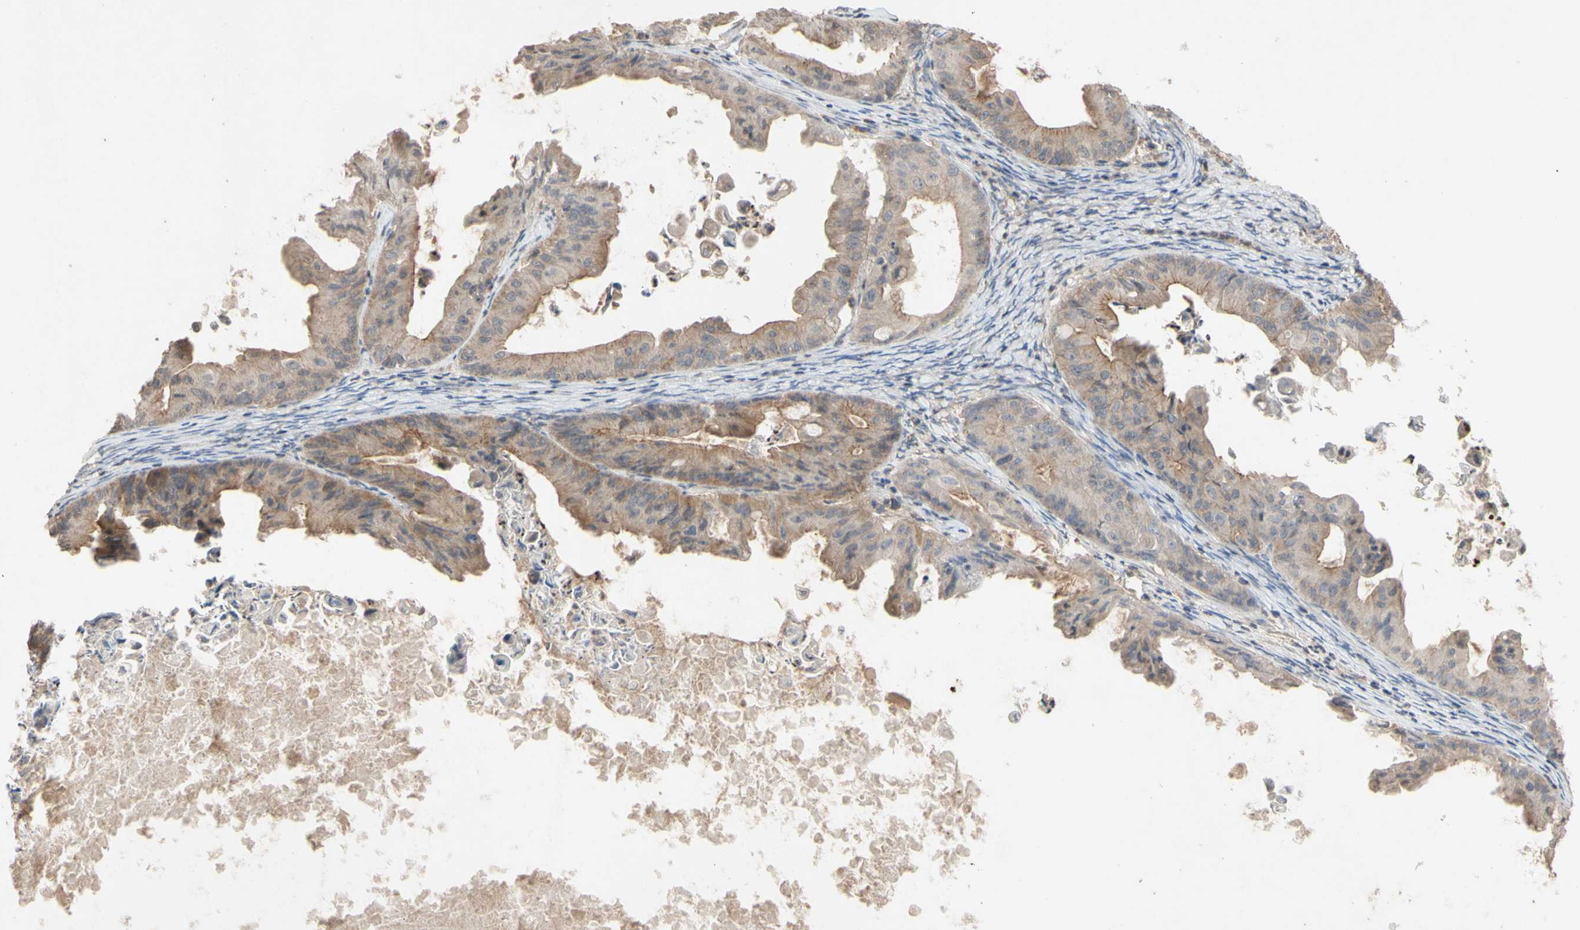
{"staining": {"intensity": "moderate", "quantity": ">75%", "location": "cytoplasmic/membranous"}, "tissue": "ovarian cancer", "cell_type": "Tumor cells", "image_type": "cancer", "snomed": [{"axis": "morphology", "description": "Cystadenocarcinoma, mucinous, NOS"}, {"axis": "topography", "description": "Ovary"}], "caption": "The histopathology image demonstrates staining of ovarian cancer (mucinous cystadenocarcinoma), revealing moderate cytoplasmic/membranous protein staining (brown color) within tumor cells. The staining was performed using DAB to visualize the protein expression in brown, while the nuclei were stained in blue with hematoxylin (Magnification: 20x).", "gene": "NECTIN3", "patient": {"sex": "female", "age": 37}}